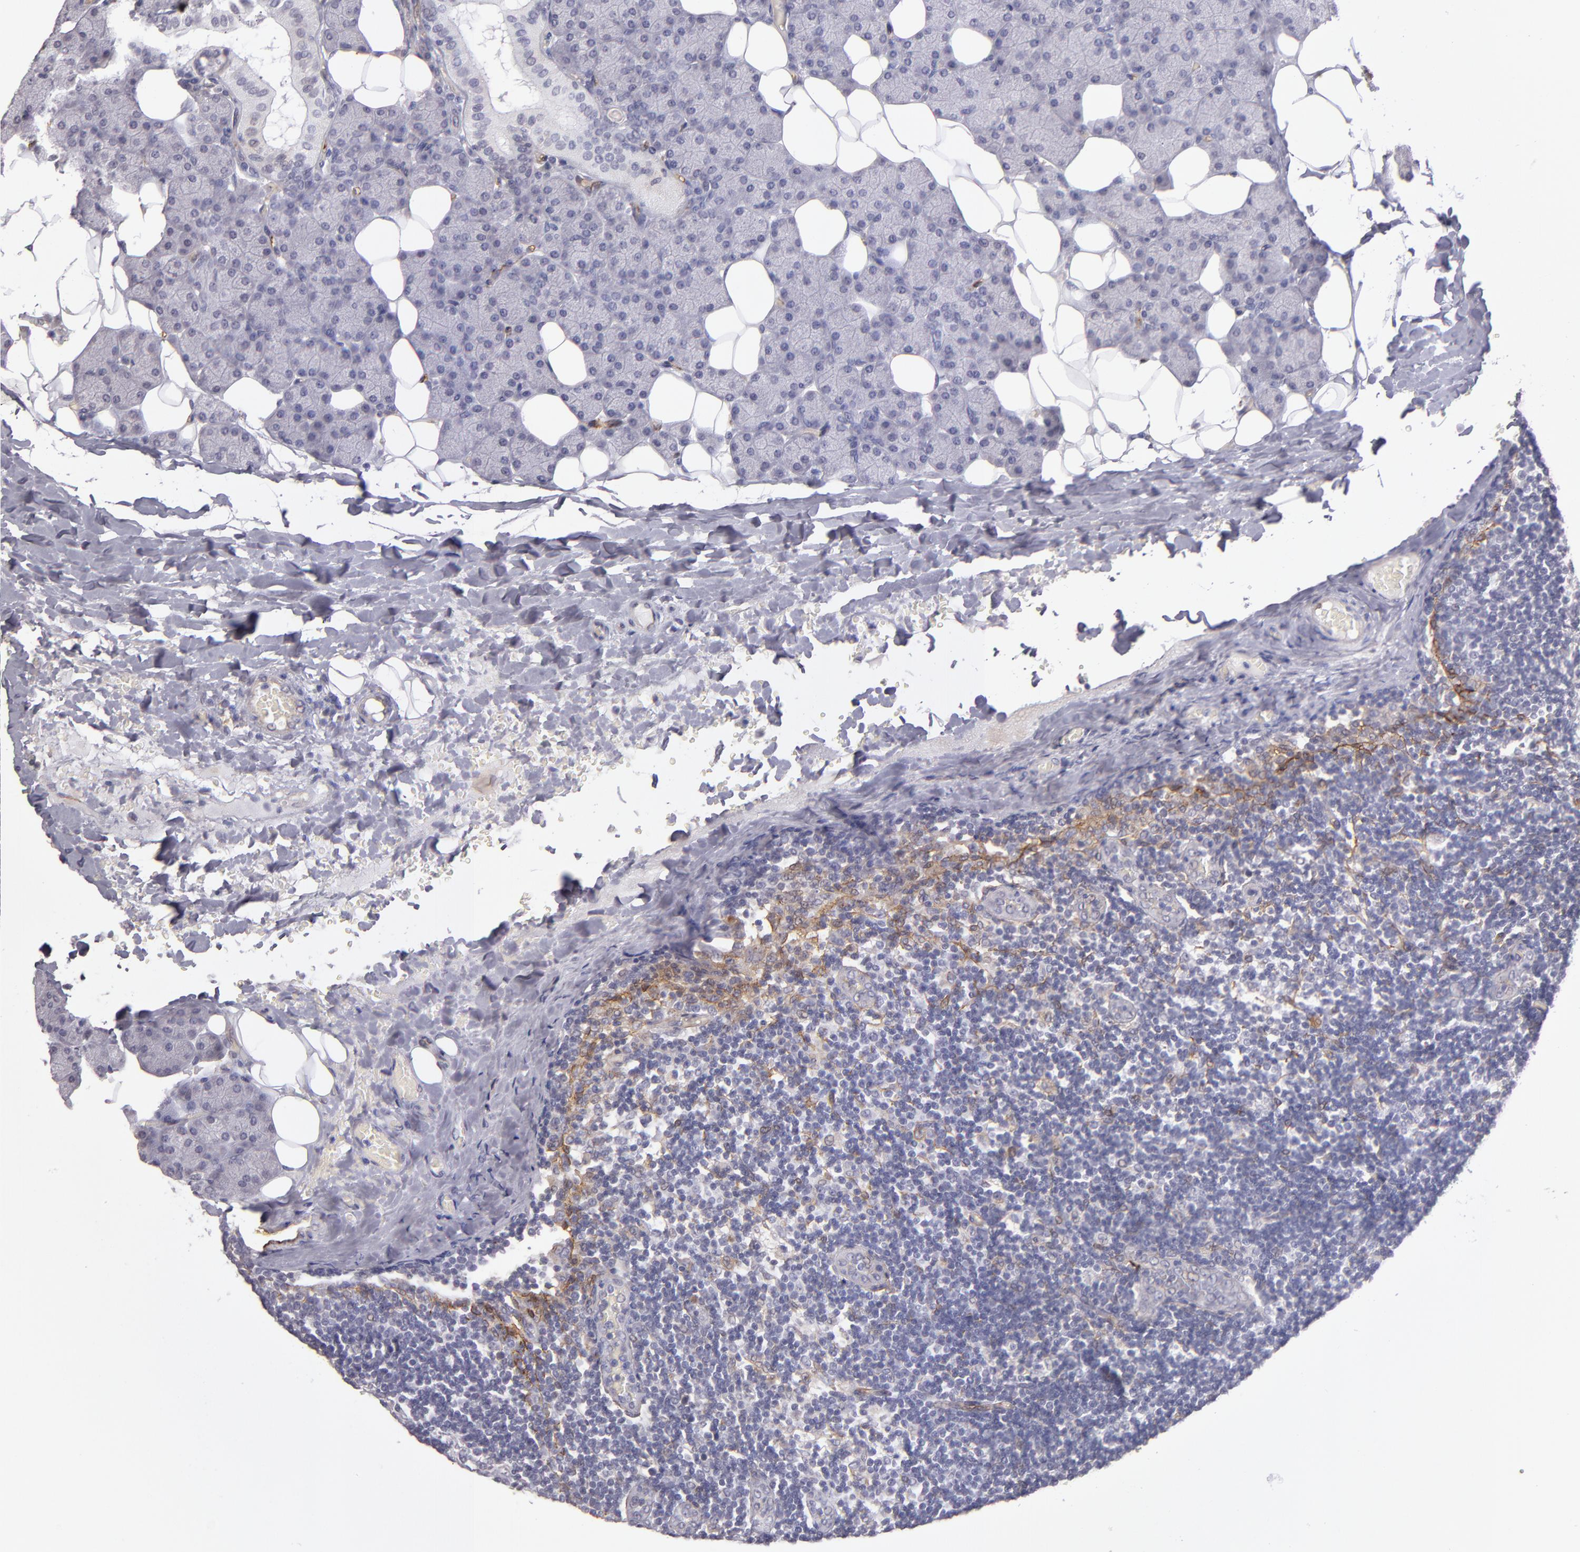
{"staining": {"intensity": "weak", "quantity": "<25%", "location": "cytoplasmic/membranous"}, "tissue": "lymph node", "cell_type": "Germinal center cells", "image_type": "normal", "snomed": [{"axis": "morphology", "description": "Normal tissue, NOS"}, {"axis": "topography", "description": "Lymph node"}, {"axis": "topography", "description": "Salivary gland"}], "caption": "Photomicrograph shows no protein positivity in germinal center cells of benign lymph node.", "gene": "THBD", "patient": {"sex": "male", "age": 8}}